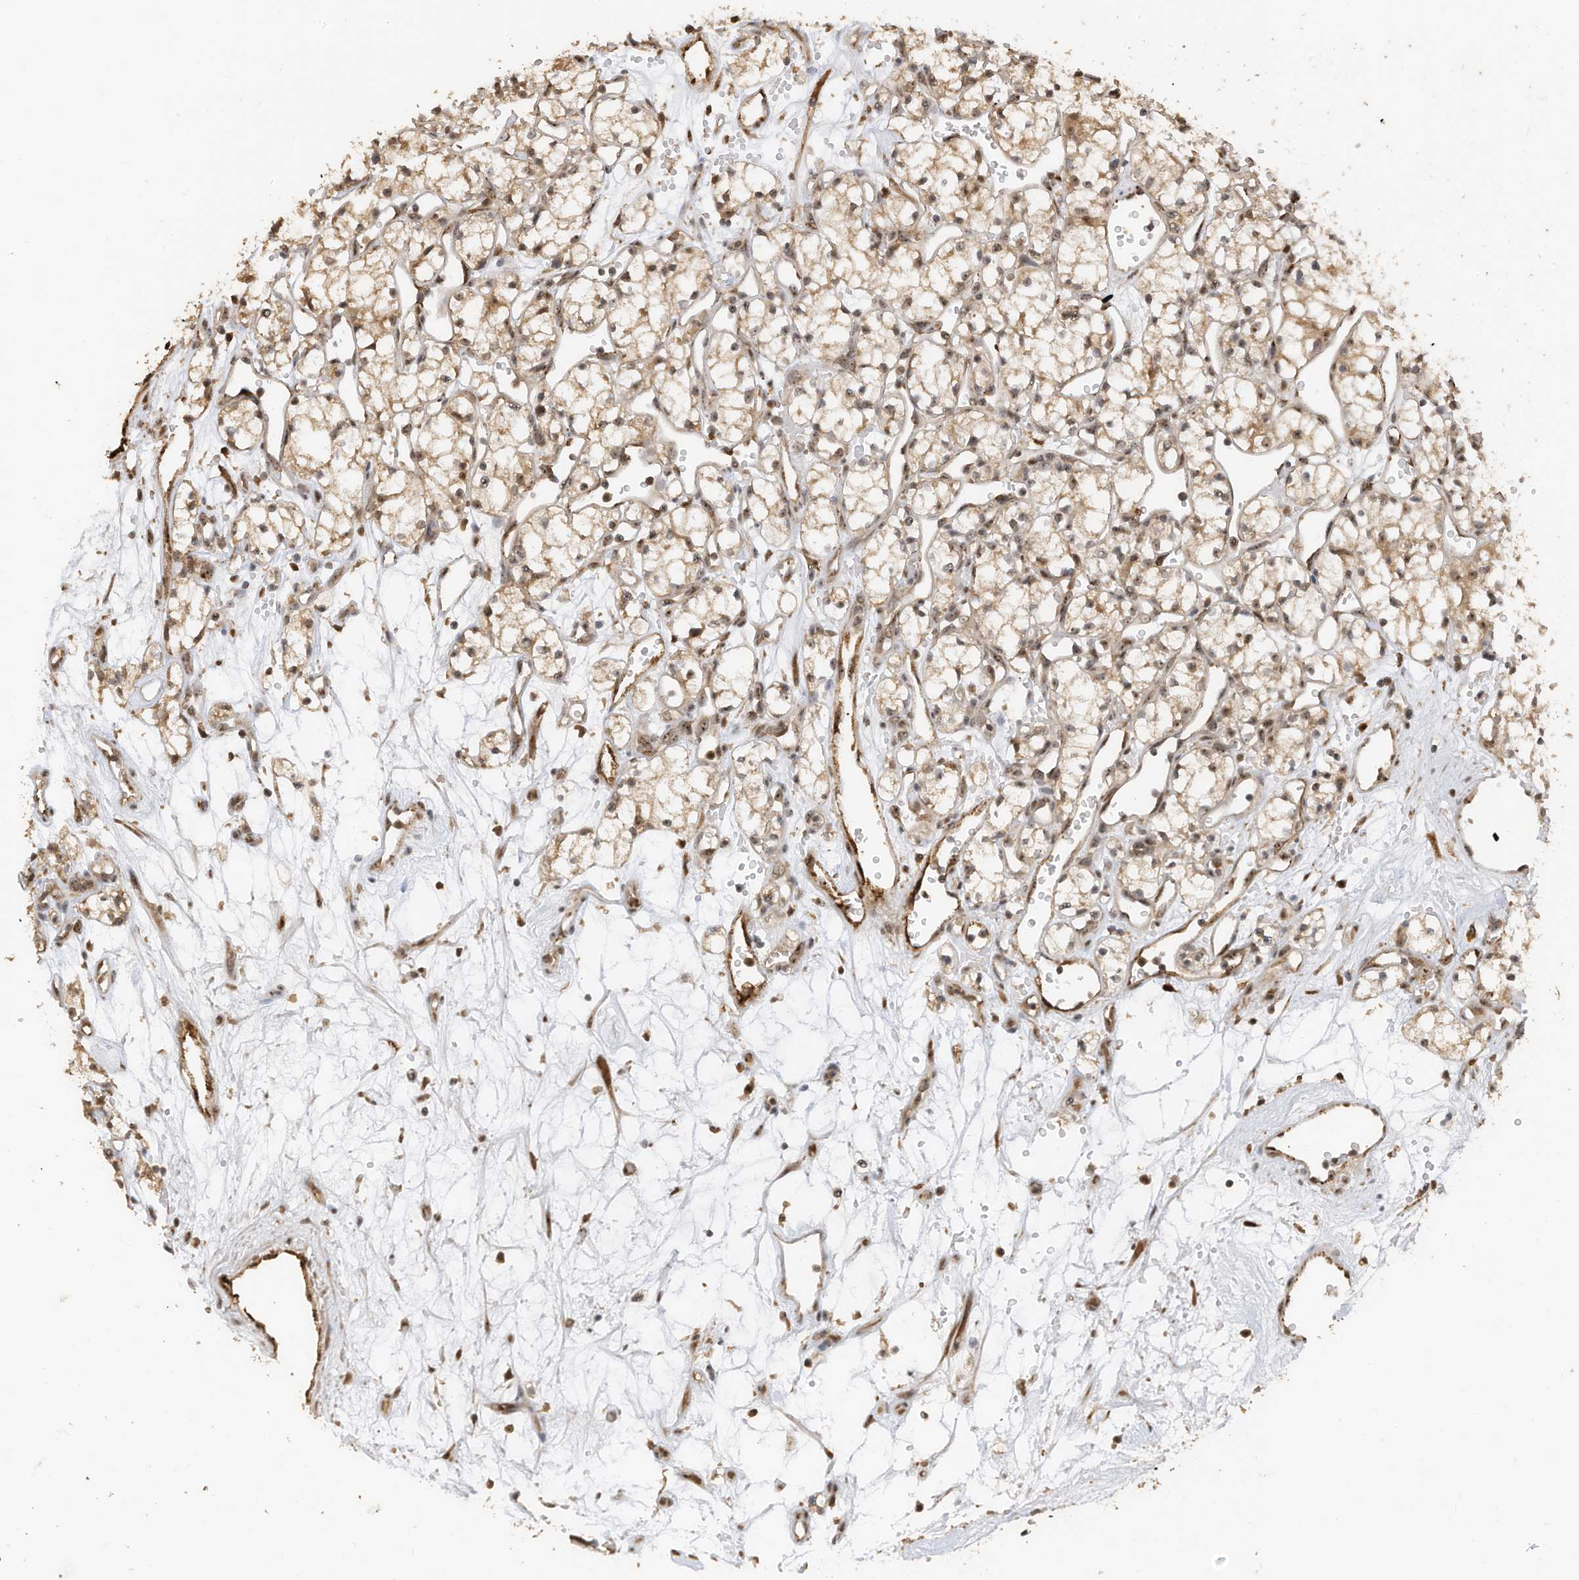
{"staining": {"intensity": "weak", "quantity": ">75%", "location": "cytoplasmic/membranous,nuclear"}, "tissue": "renal cancer", "cell_type": "Tumor cells", "image_type": "cancer", "snomed": [{"axis": "morphology", "description": "Adenocarcinoma, NOS"}, {"axis": "topography", "description": "Kidney"}], "caption": "Protein analysis of renal cancer (adenocarcinoma) tissue exhibits weak cytoplasmic/membranous and nuclear positivity in approximately >75% of tumor cells.", "gene": "ERLEC1", "patient": {"sex": "male", "age": 59}}